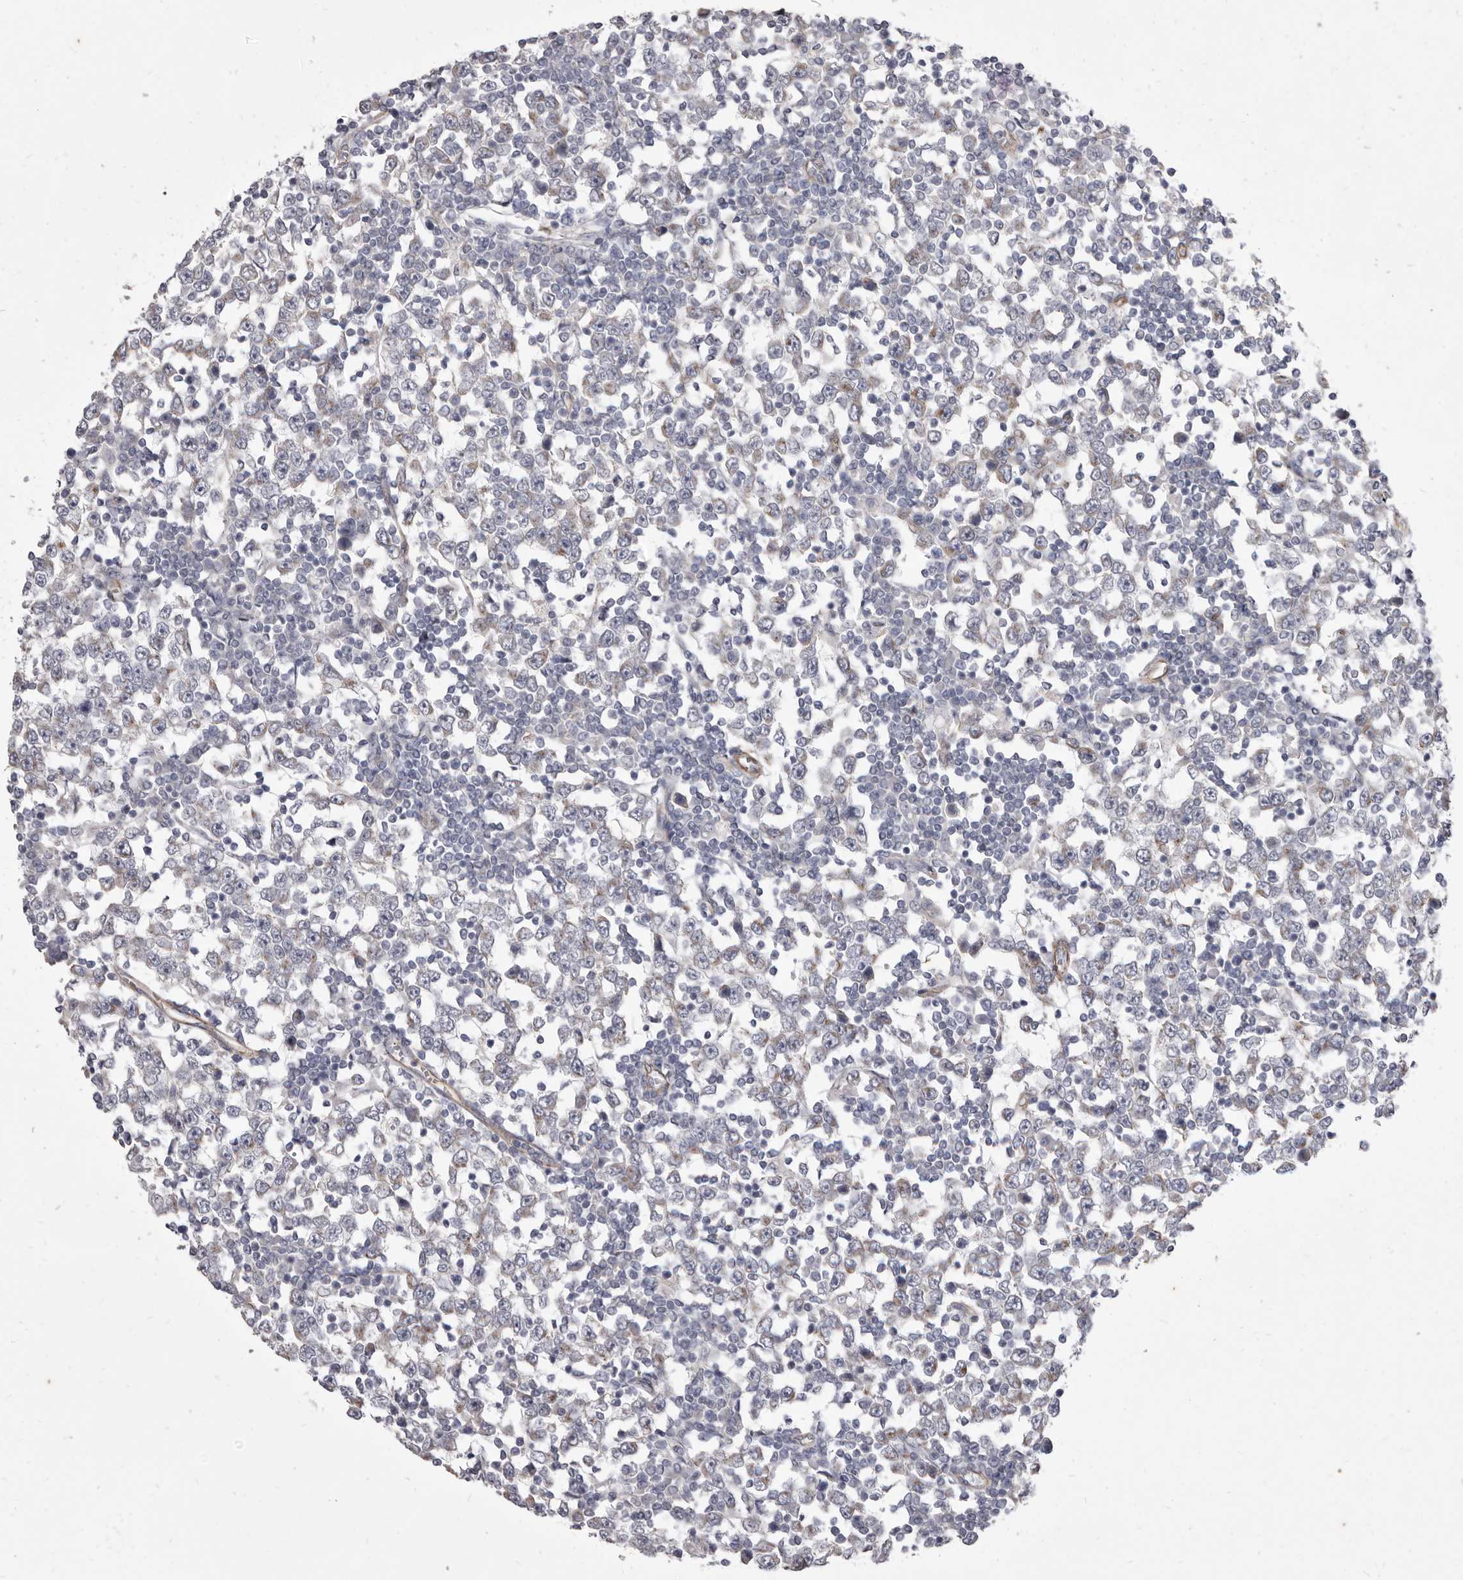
{"staining": {"intensity": "negative", "quantity": "none", "location": "none"}, "tissue": "testis cancer", "cell_type": "Tumor cells", "image_type": "cancer", "snomed": [{"axis": "morphology", "description": "Seminoma, NOS"}, {"axis": "topography", "description": "Testis"}], "caption": "Tumor cells show no significant protein expression in seminoma (testis).", "gene": "P2RX6", "patient": {"sex": "male", "age": 65}}